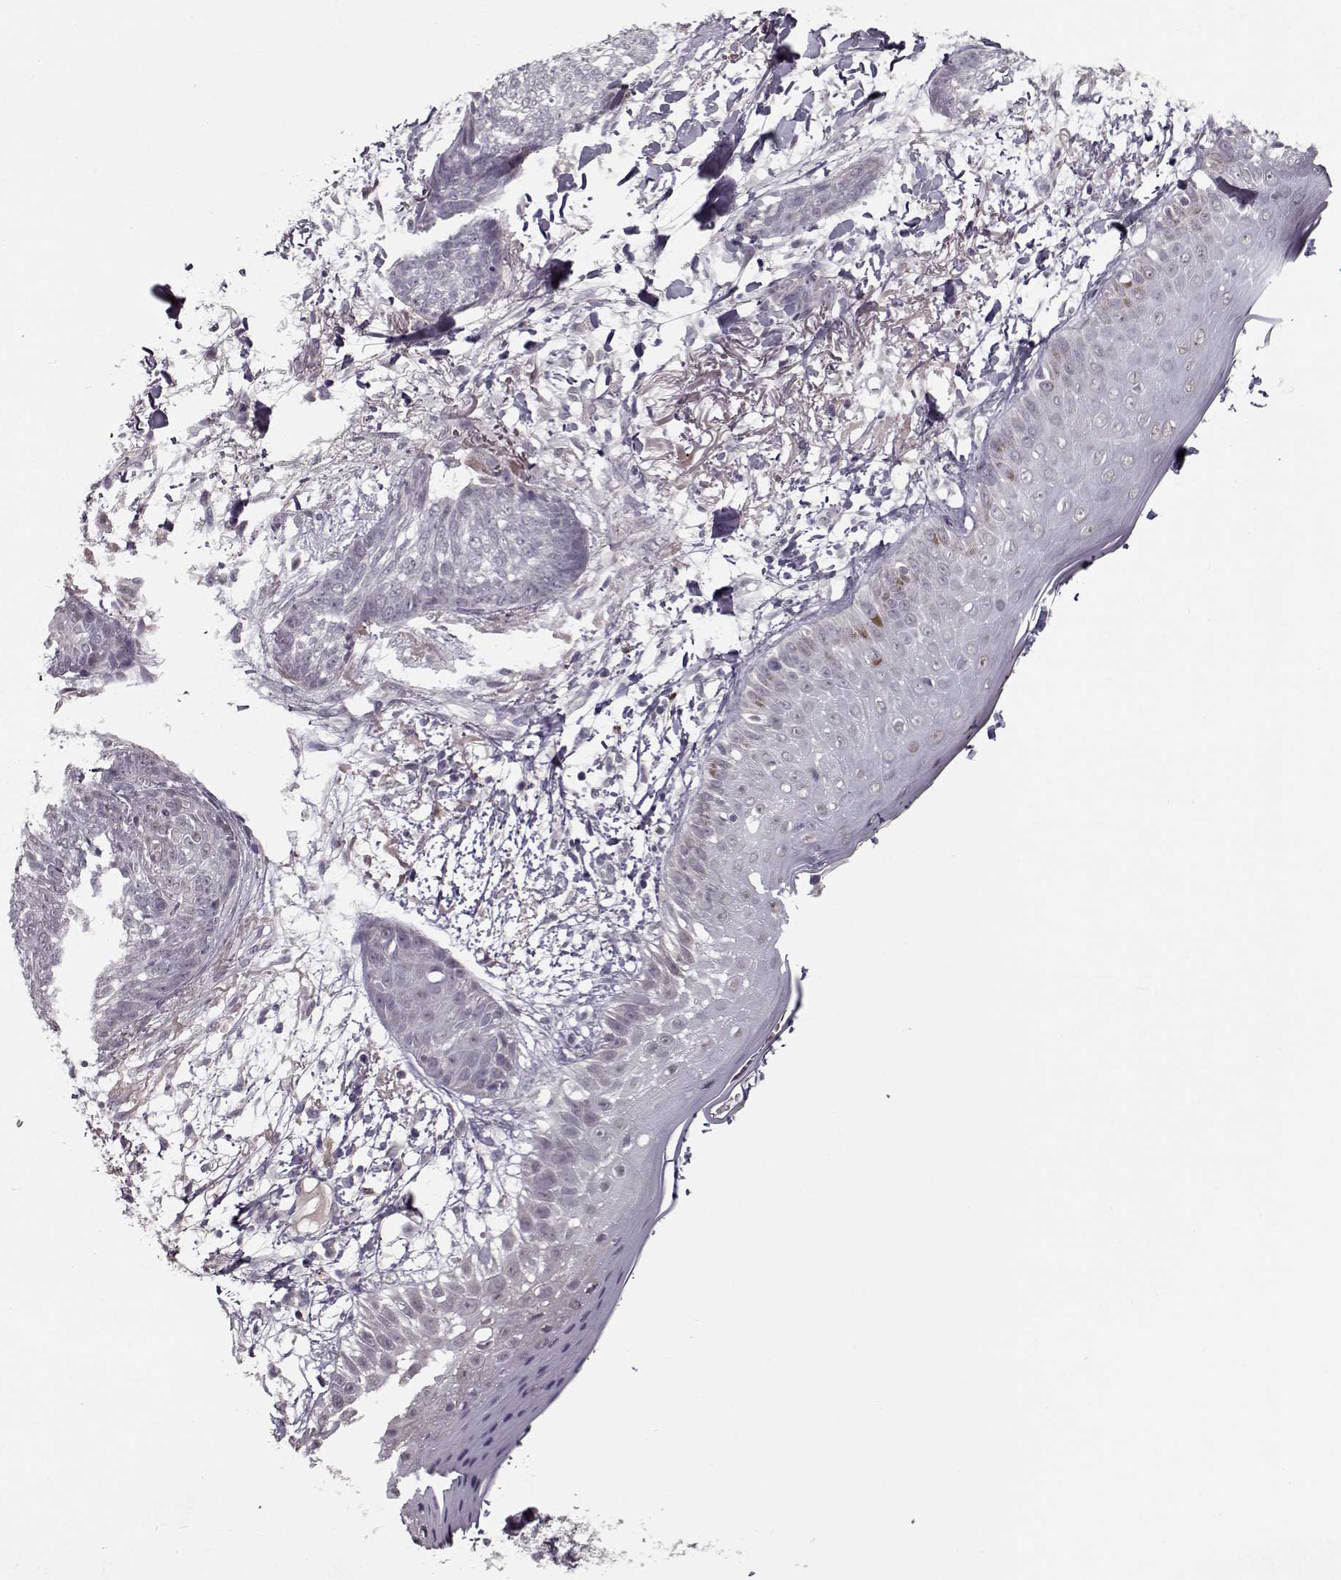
{"staining": {"intensity": "negative", "quantity": "none", "location": "none"}, "tissue": "skin cancer", "cell_type": "Tumor cells", "image_type": "cancer", "snomed": [{"axis": "morphology", "description": "Normal tissue, NOS"}, {"axis": "morphology", "description": "Basal cell carcinoma"}, {"axis": "topography", "description": "Skin"}], "caption": "Immunohistochemistry micrograph of neoplastic tissue: human skin cancer stained with DAB (3,3'-diaminobenzidine) displays no significant protein positivity in tumor cells.", "gene": "DNAI3", "patient": {"sex": "male", "age": 84}}